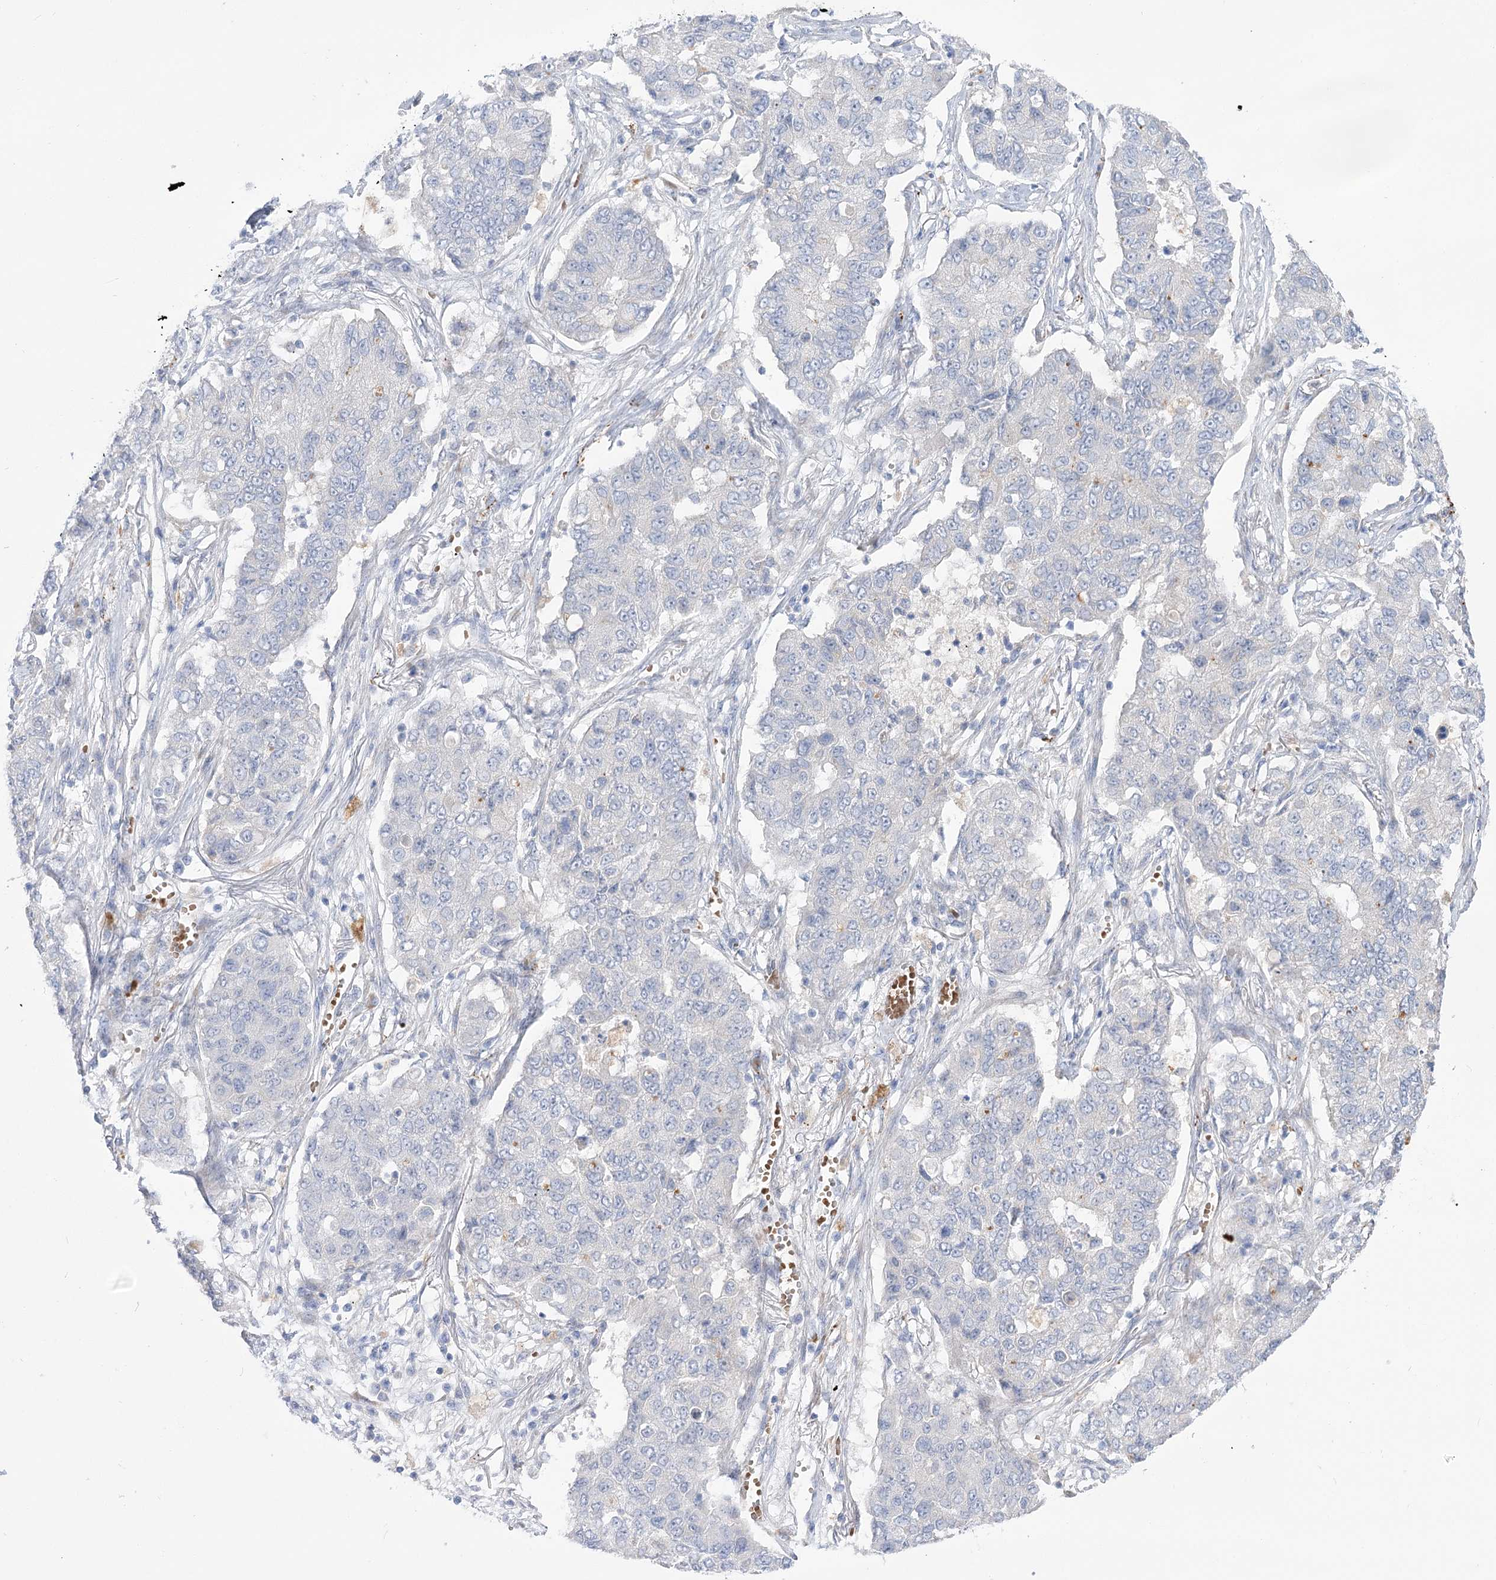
{"staining": {"intensity": "negative", "quantity": "none", "location": "none"}, "tissue": "lung cancer", "cell_type": "Tumor cells", "image_type": "cancer", "snomed": [{"axis": "morphology", "description": "Squamous cell carcinoma, NOS"}, {"axis": "topography", "description": "Lung"}], "caption": "Lung cancer (squamous cell carcinoma) was stained to show a protein in brown. There is no significant expression in tumor cells. (Brightfield microscopy of DAB IHC at high magnification).", "gene": "SIAE", "patient": {"sex": "male", "age": 74}}